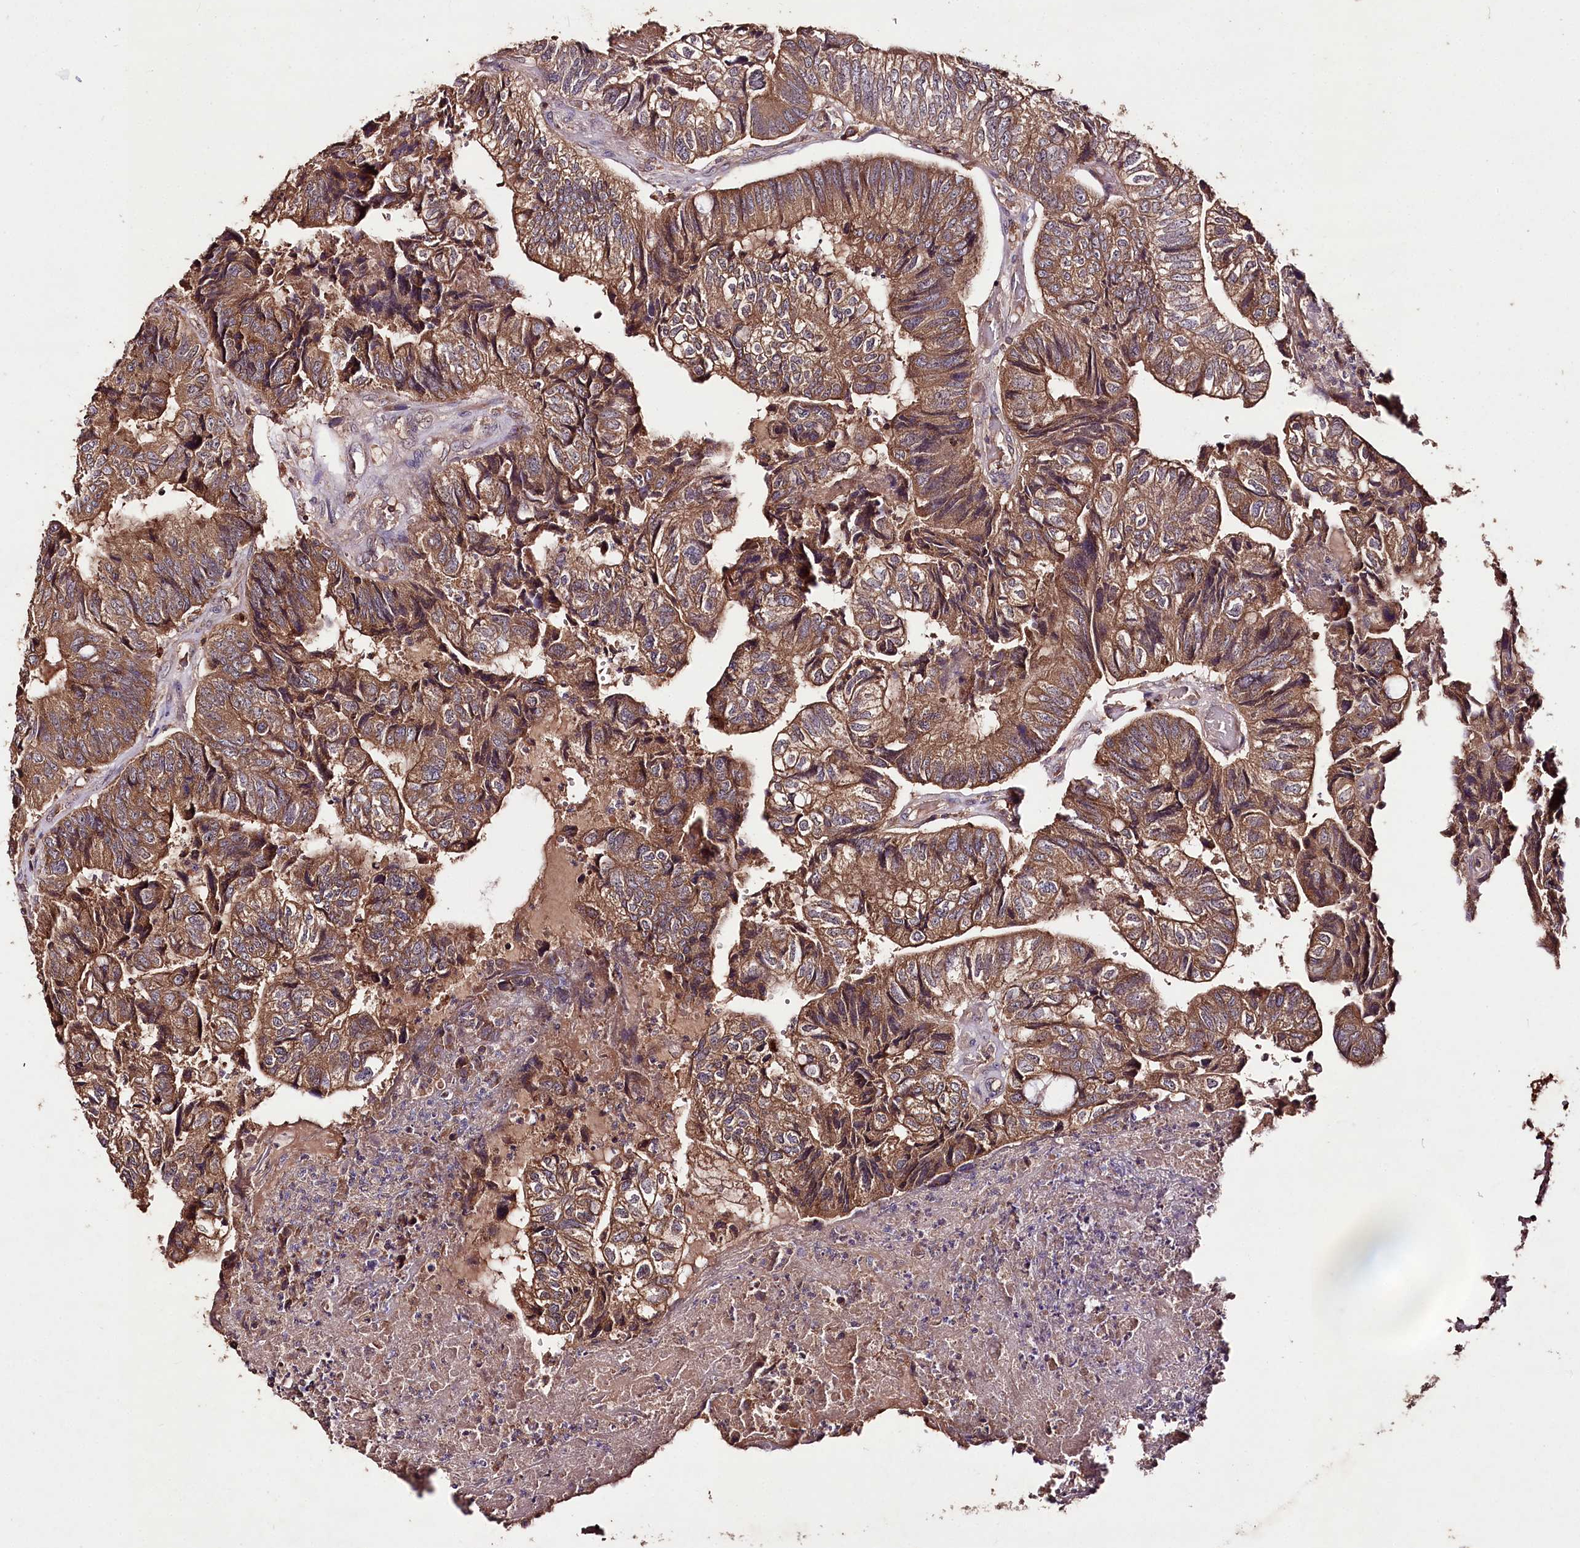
{"staining": {"intensity": "moderate", "quantity": ">75%", "location": "cytoplasmic/membranous"}, "tissue": "colorectal cancer", "cell_type": "Tumor cells", "image_type": "cancer", "snomed": [{"axis": "morphology", "description": "Adenocarcinoma, NOS"}, {"axis": "topography", "description": "Colon"}], "caption": "A histopathology image of human colorectal cancer stained for a protein demonstrates moderate cytoplasmic/membranous brown staining in tumor cells.", "gene": "FAM53B", "patient": {"sex": "female", "age": 67}}